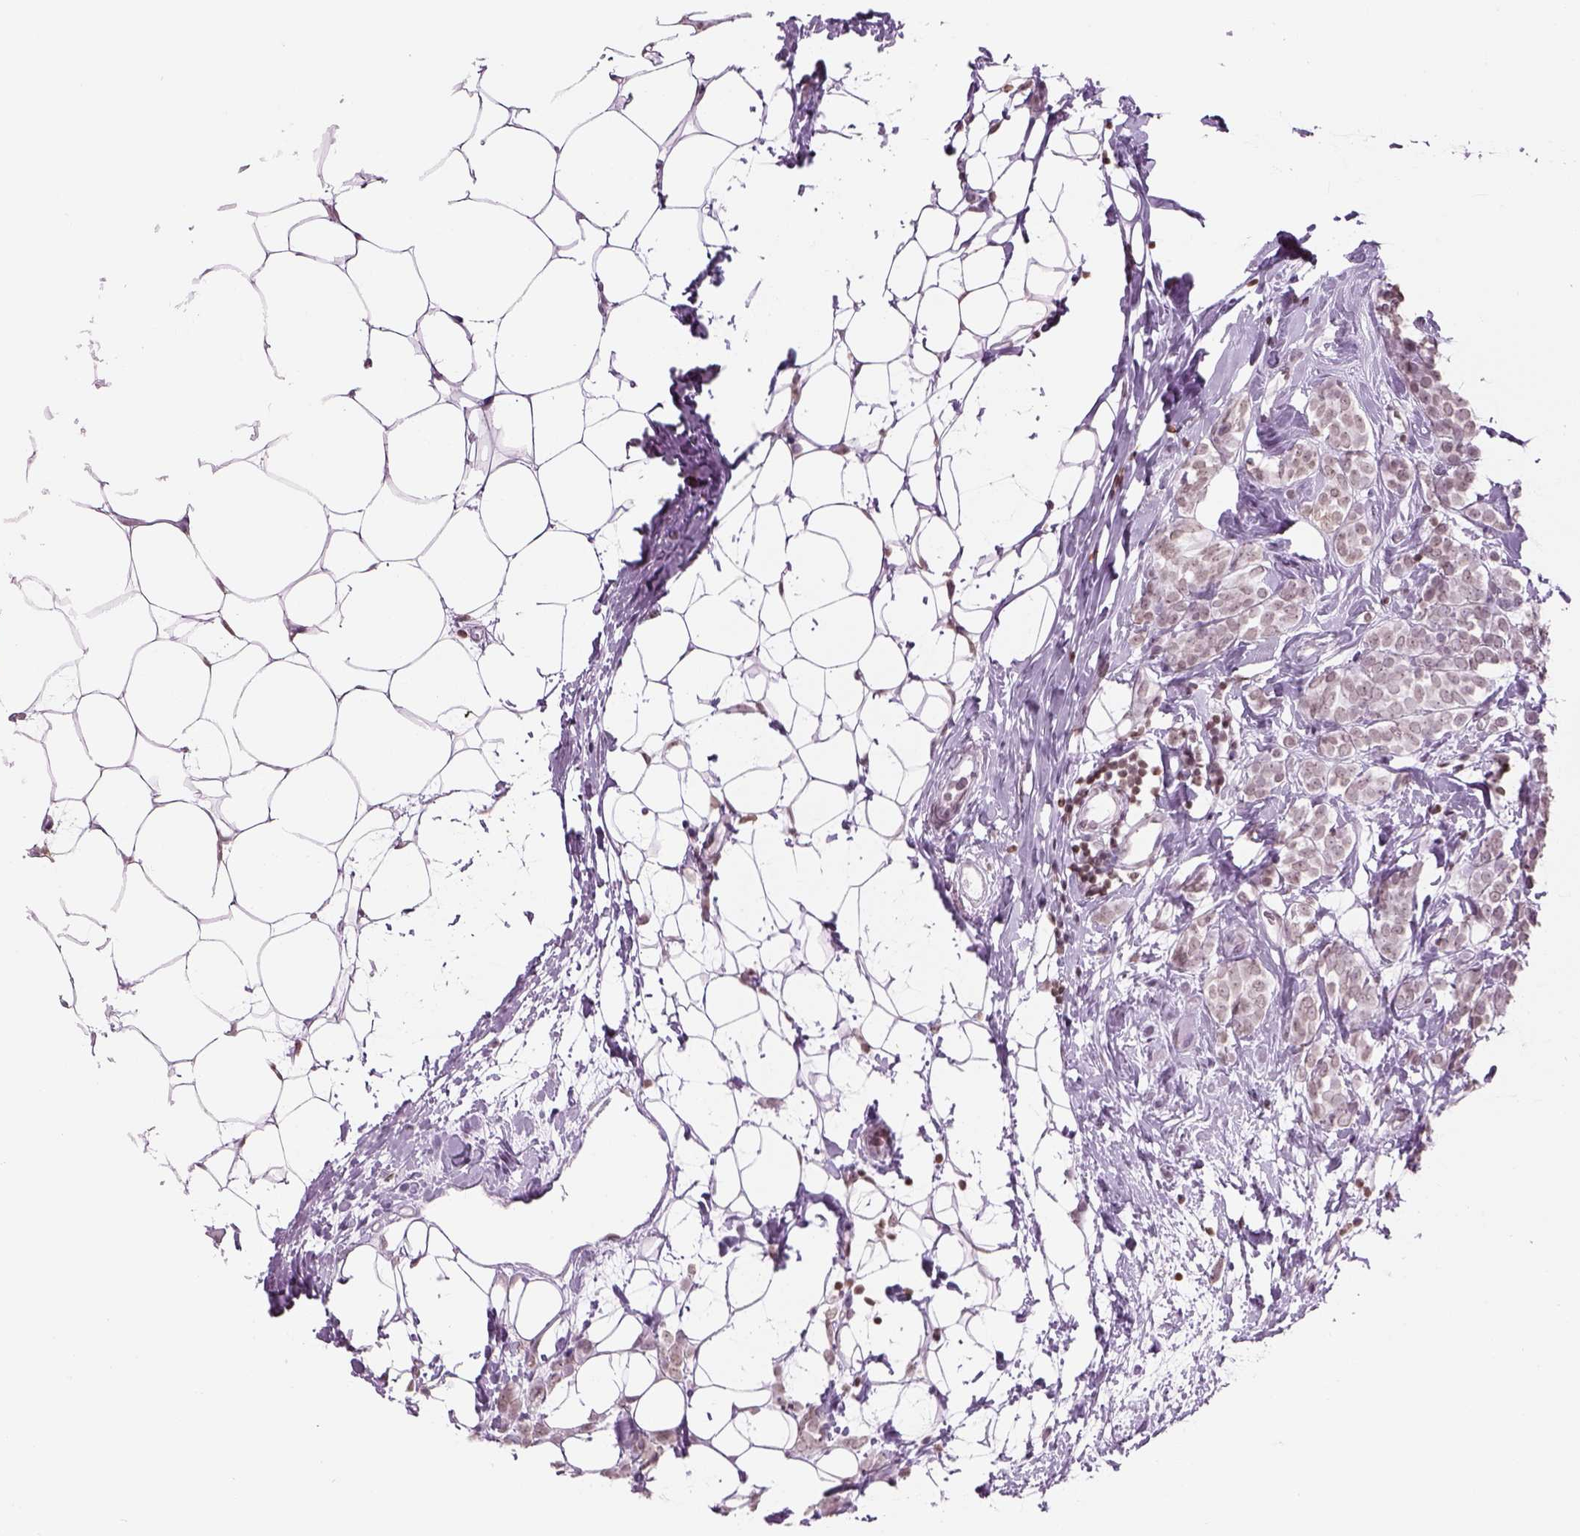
{"staining": {"intensity": "negative", "quantity": "none", "location": "none"}, "tissue": "breast cancer", "cell_type": "Tumor cells", "image_type": "cancer", "snomed": [{"axis": "morphology", "description": "Lobular carcinoma"}, {"axis": "topography", "description": "Breast"}], "caption": "Immunohistochemistry photomicrograph of breast cancer stained for a protein (brown), which reveals no staining in tumor cells. (Immunohistochemistry, brightfield microscopy, high magnification).", "gene": "BARHL1", "patient": {"sex": "female", "age": 49}}